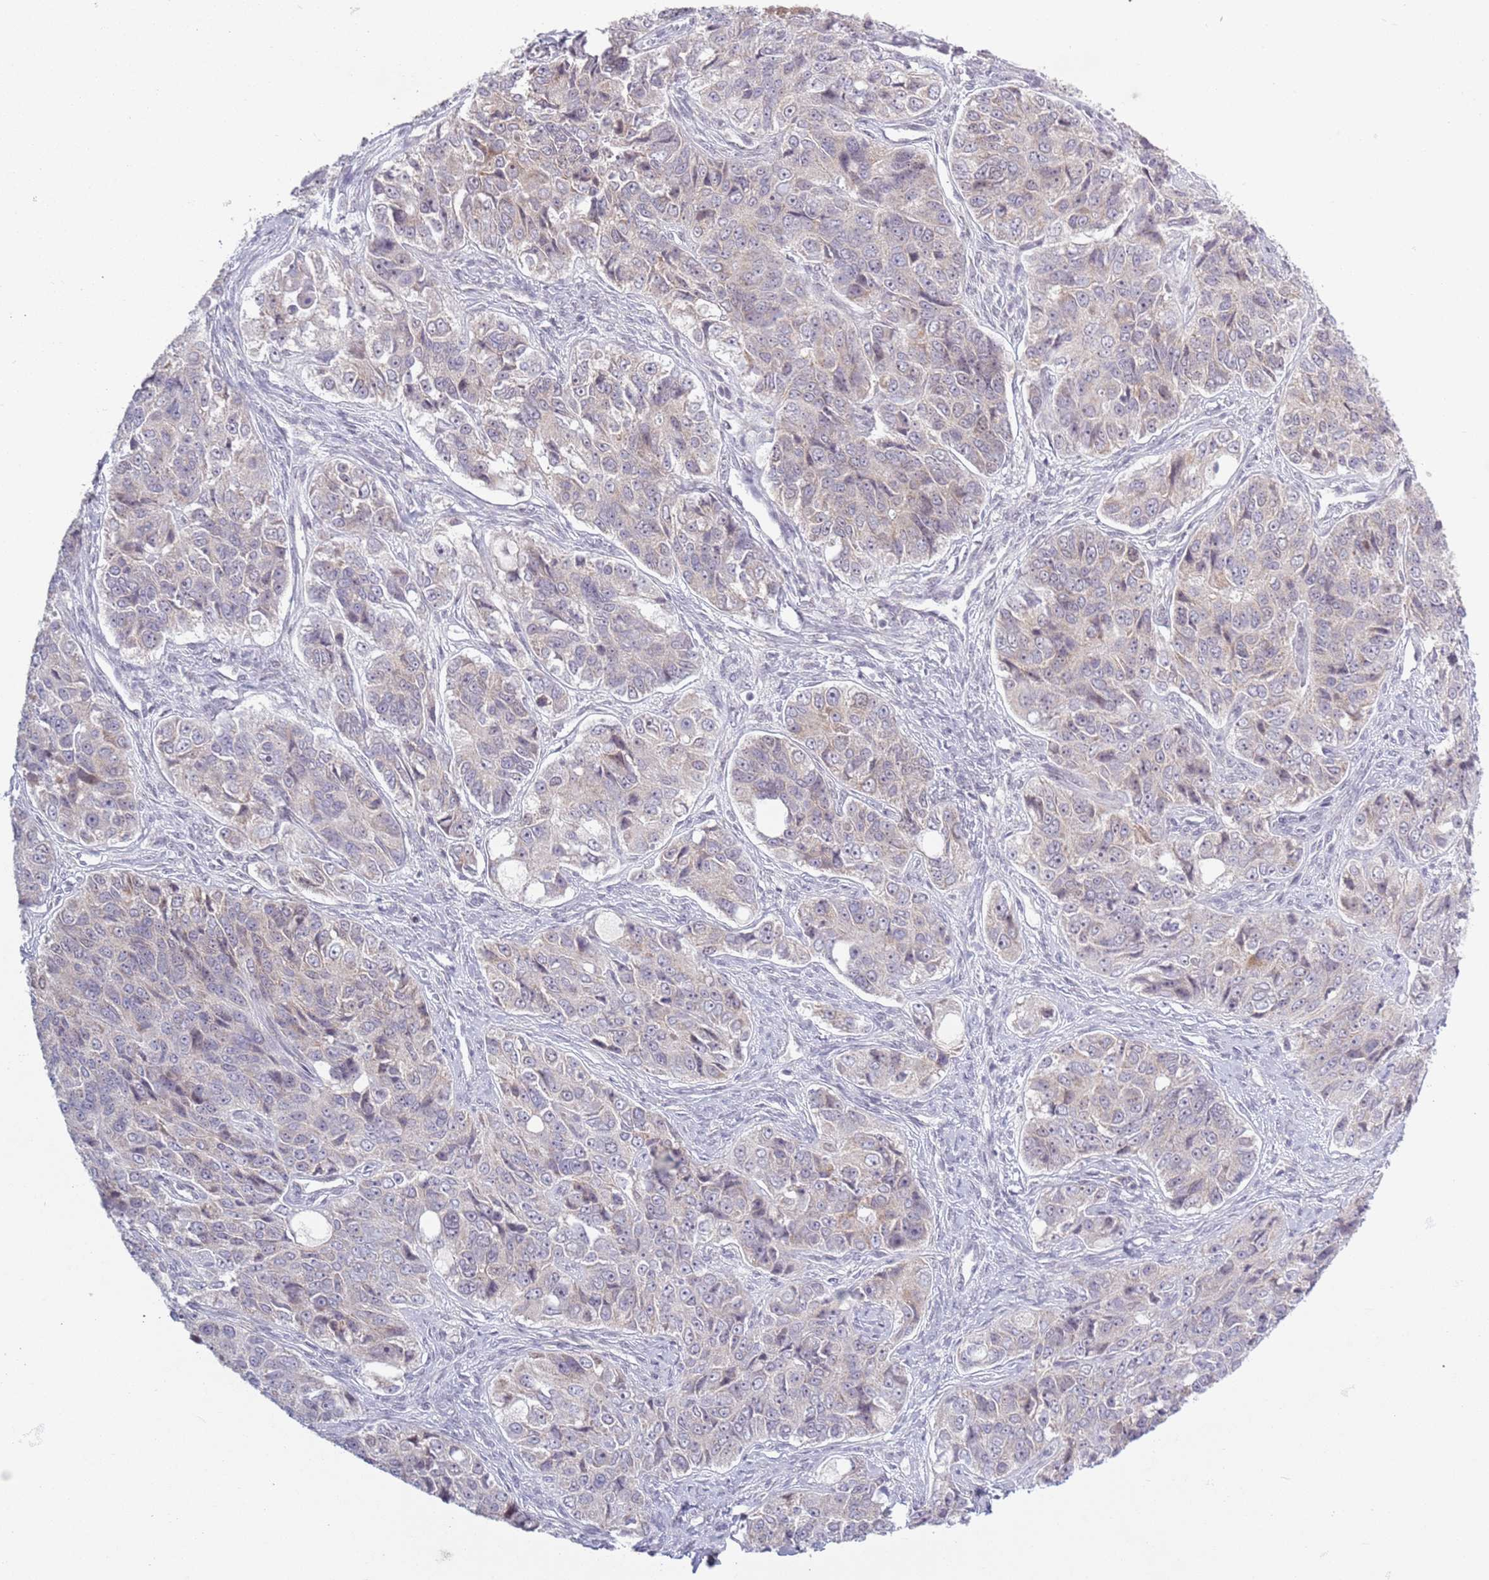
{"staining": {"intensity": "weak", "quantity": "<25%", "location": "cytoplasmic/membranous"}, "tissue": "ovarian cancer", "cell_type": "Tumor cells", "image_type": "cancer", "snomed": [{"axis": "morphology", "description": "Carcinoma, endometroid"}, {"axis": "topography", "description": "Ovary"}], "caption": "This is an IHC image of ovarian cancer. There is no expression in tumor cells.", "gene": "MRPL34", "patient": {"sex": "female", "age": 51}}